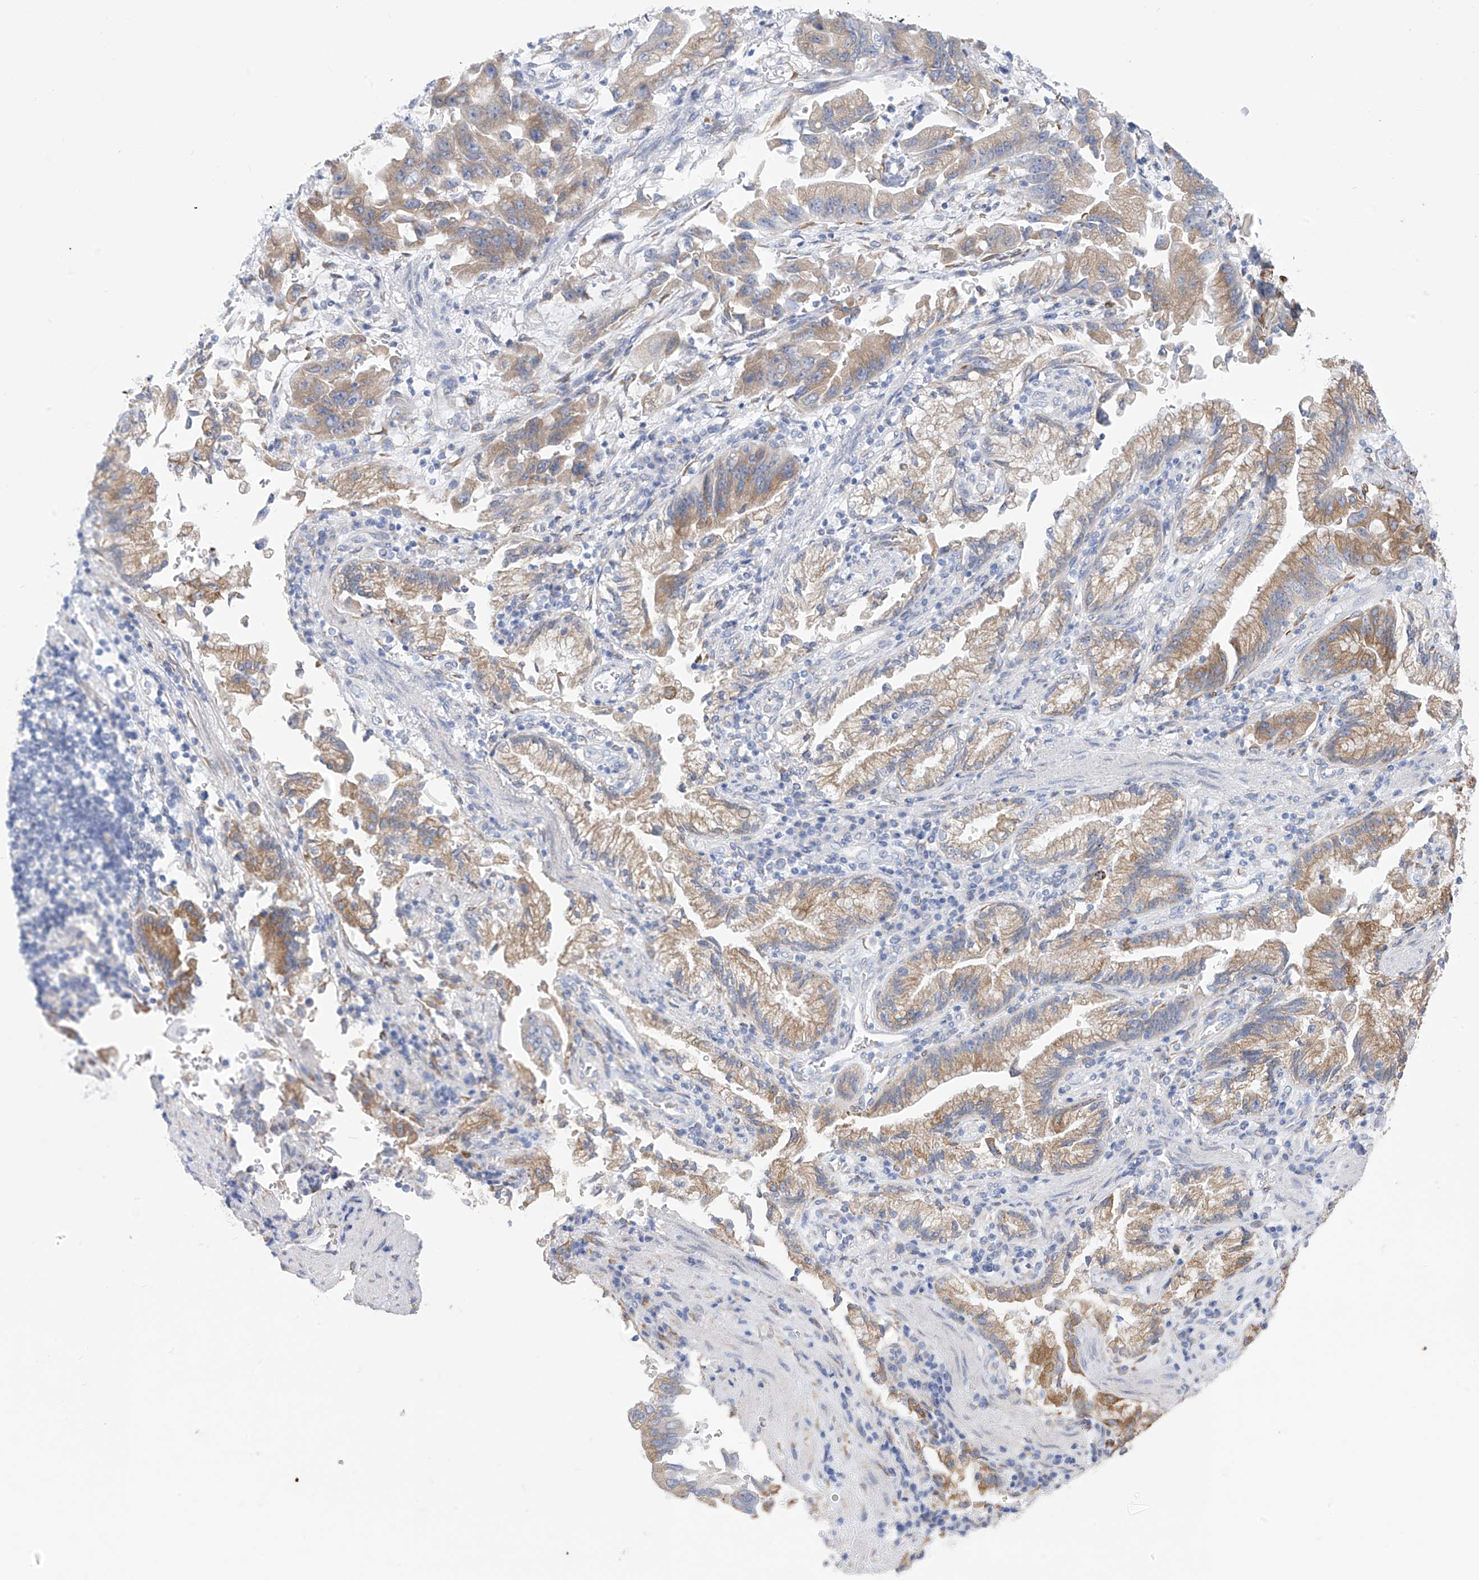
{"staining": {"intensity": "moderate", "quantity": ">75%", "location": "cytoplasmic/membranous"}, "tissue": "stomach cancer", "cell_type": "Tumor cells", "image_type": "cancer", "snomed": [{"axis": "morphology", "description": "Adenocarcinoma, NOS"}, {"axis": "topography", "description": "Stomach"}], "caption": "Tumor cells reveal medium levels of moderate cytoplasmic/membranous staining in about >75% of cells in adenocarcinoma (stomach). (IHC, brightfield microscopy, high magnification).", "gene": "RCN2", "patient": {"sex": "male", "age": 62}}